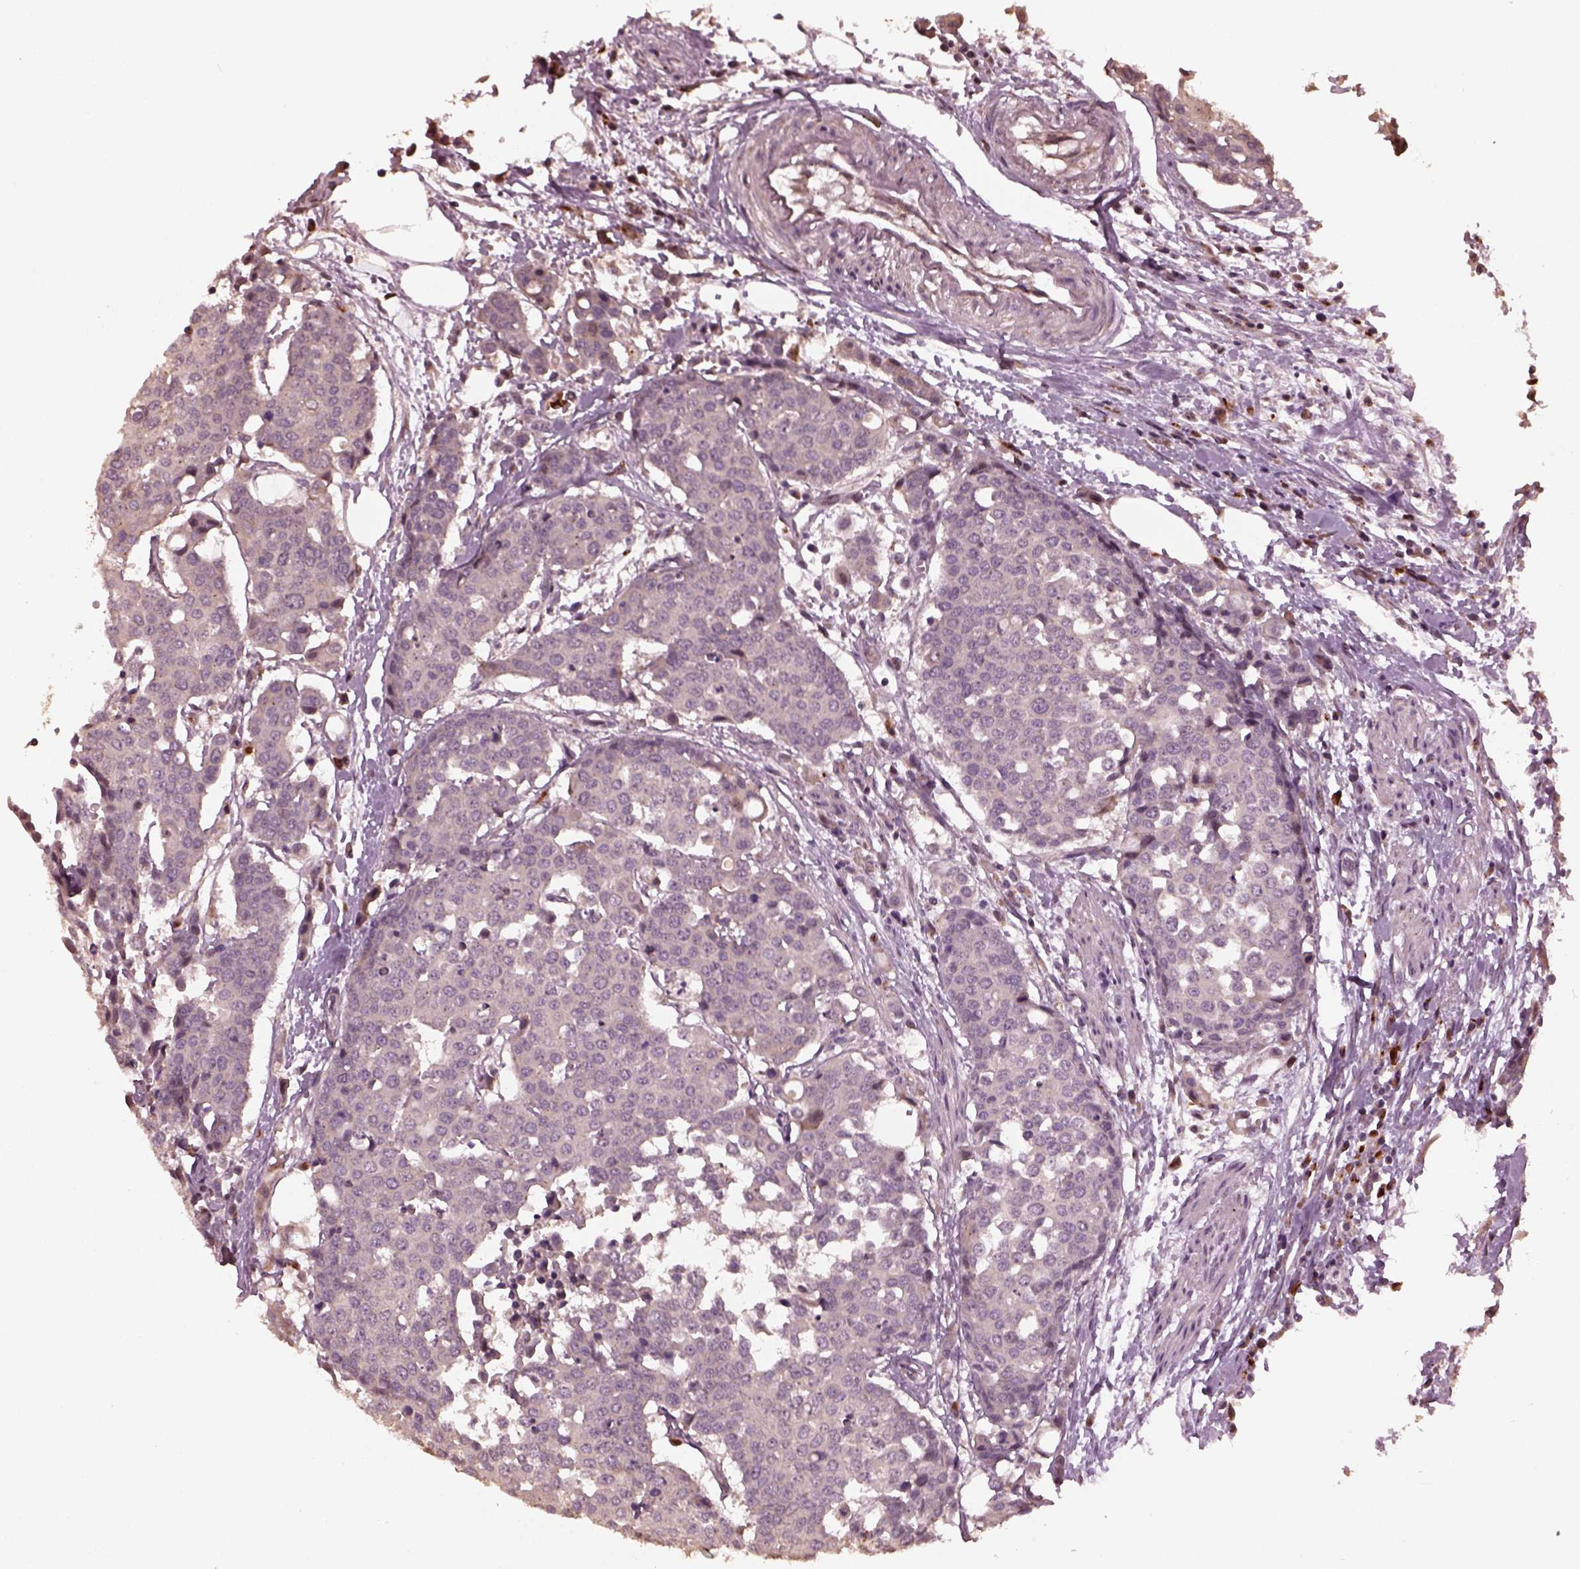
{"staining": {"intensity": "negative", "quantity": "none", "location": "none"}, "tissue": "carcinoid", "cell_type": "Tumor cells", "image_type": "cancer", "snomed": [{"axis": "morphology", "description": "Carcinoid, malignant, NOS"}, {"axis": "topography", "description": "Colon"}], "caption": "An image of human carcinoid is negative for staining in tumor cells.", "gene": "RUFY3", "patient": {"sex": "male", "age": 81}}